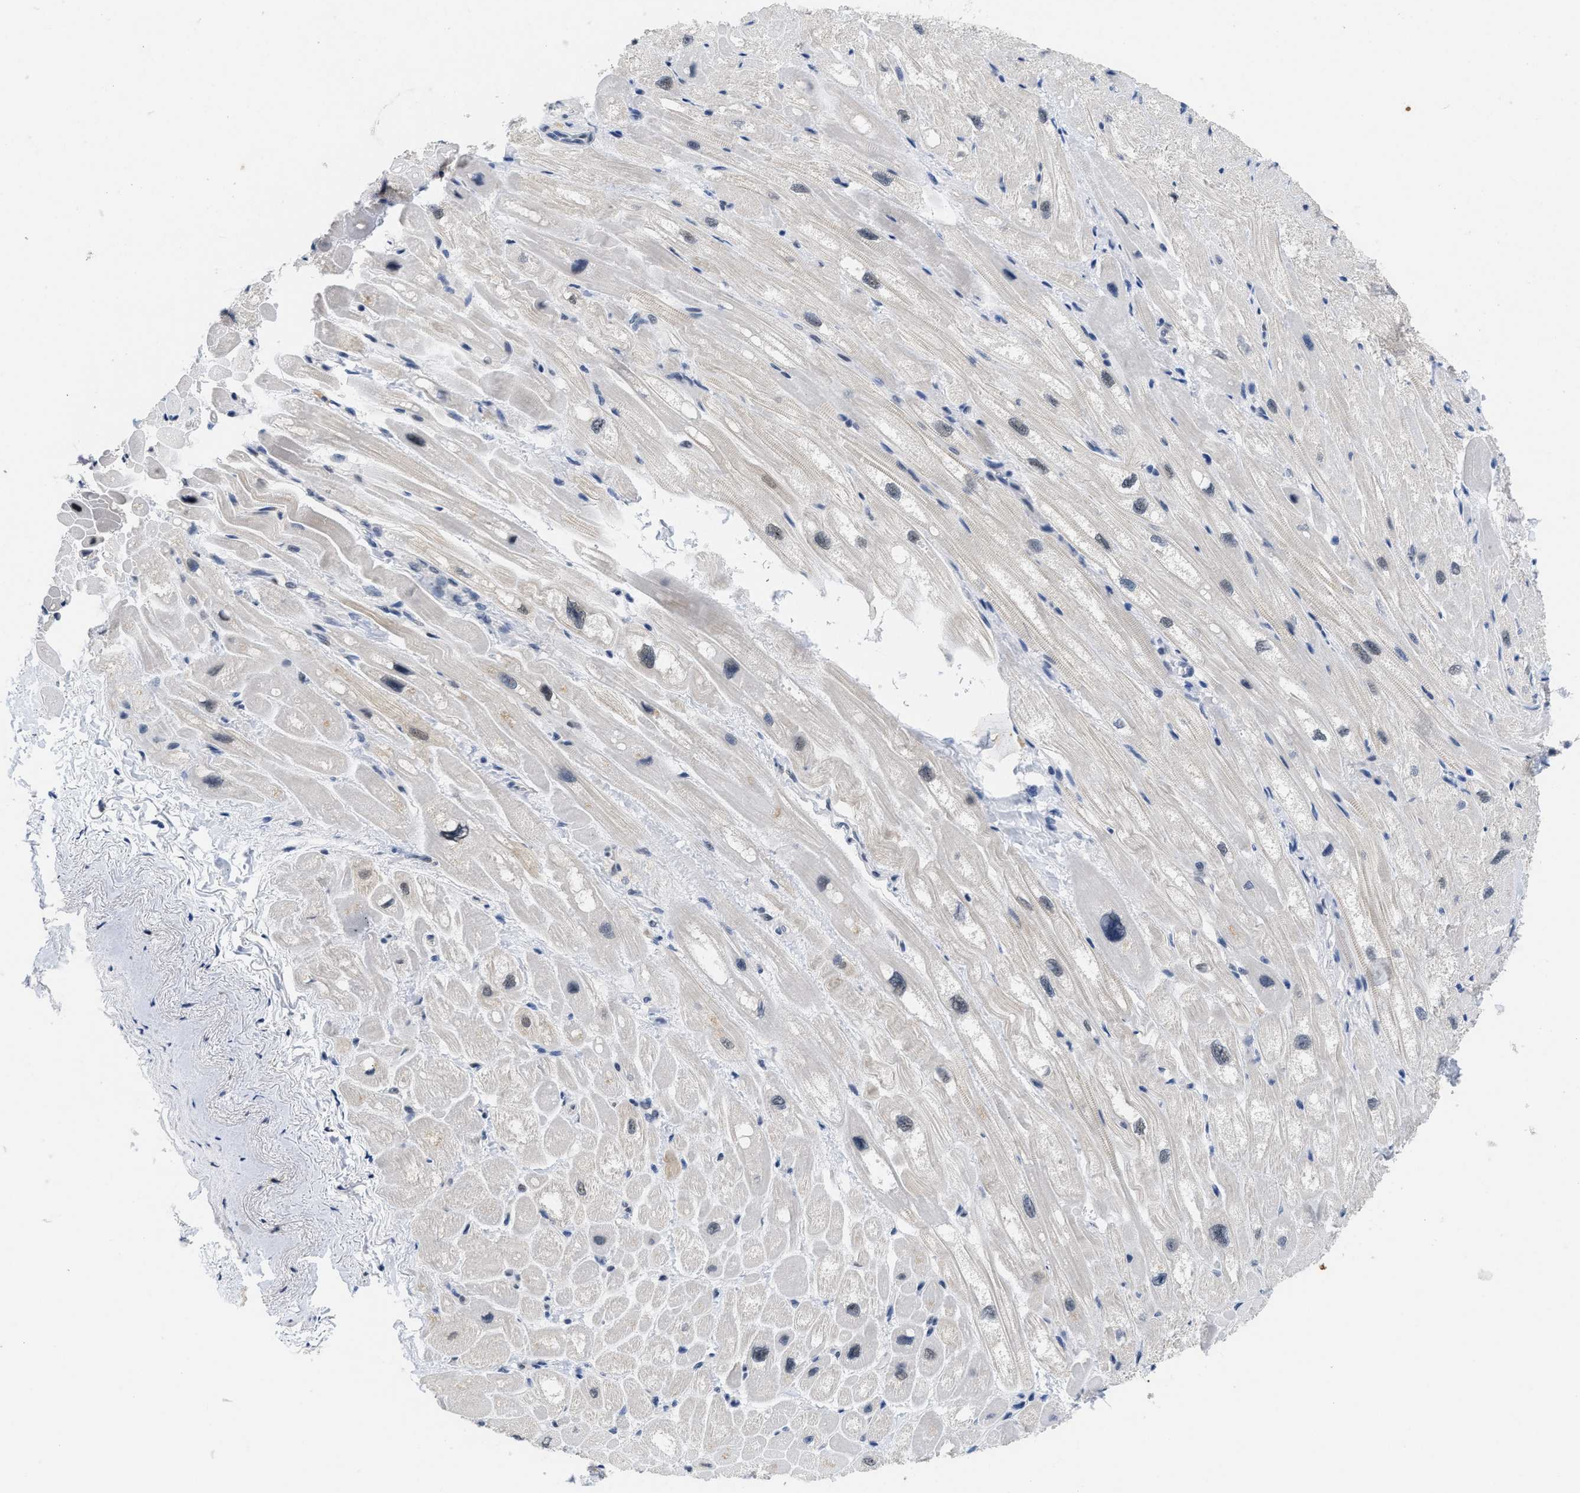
{"staining": {"intensity": "weak", "quantity": "<25%", "location": "nuclear"}, "tissue": "heart muscle", "cell_type": "Cardiomyocytes", "image_type": "normal", "snomed": [{"axis": "morphology", "description": "Normal tissue, NOS"}, {"axis": "topography", "description": "Heart"}], "caption": "The histopathology image demonstrates no staining of cardiomyocytes in benign heart muscle. (DAB (3,3'-diaminobenzidine) immunohistochemistry visualized using brightfield microscopy, high magnification).", "gene": "GGNBP2", "patient": {"sex": "male", "age": 49}}